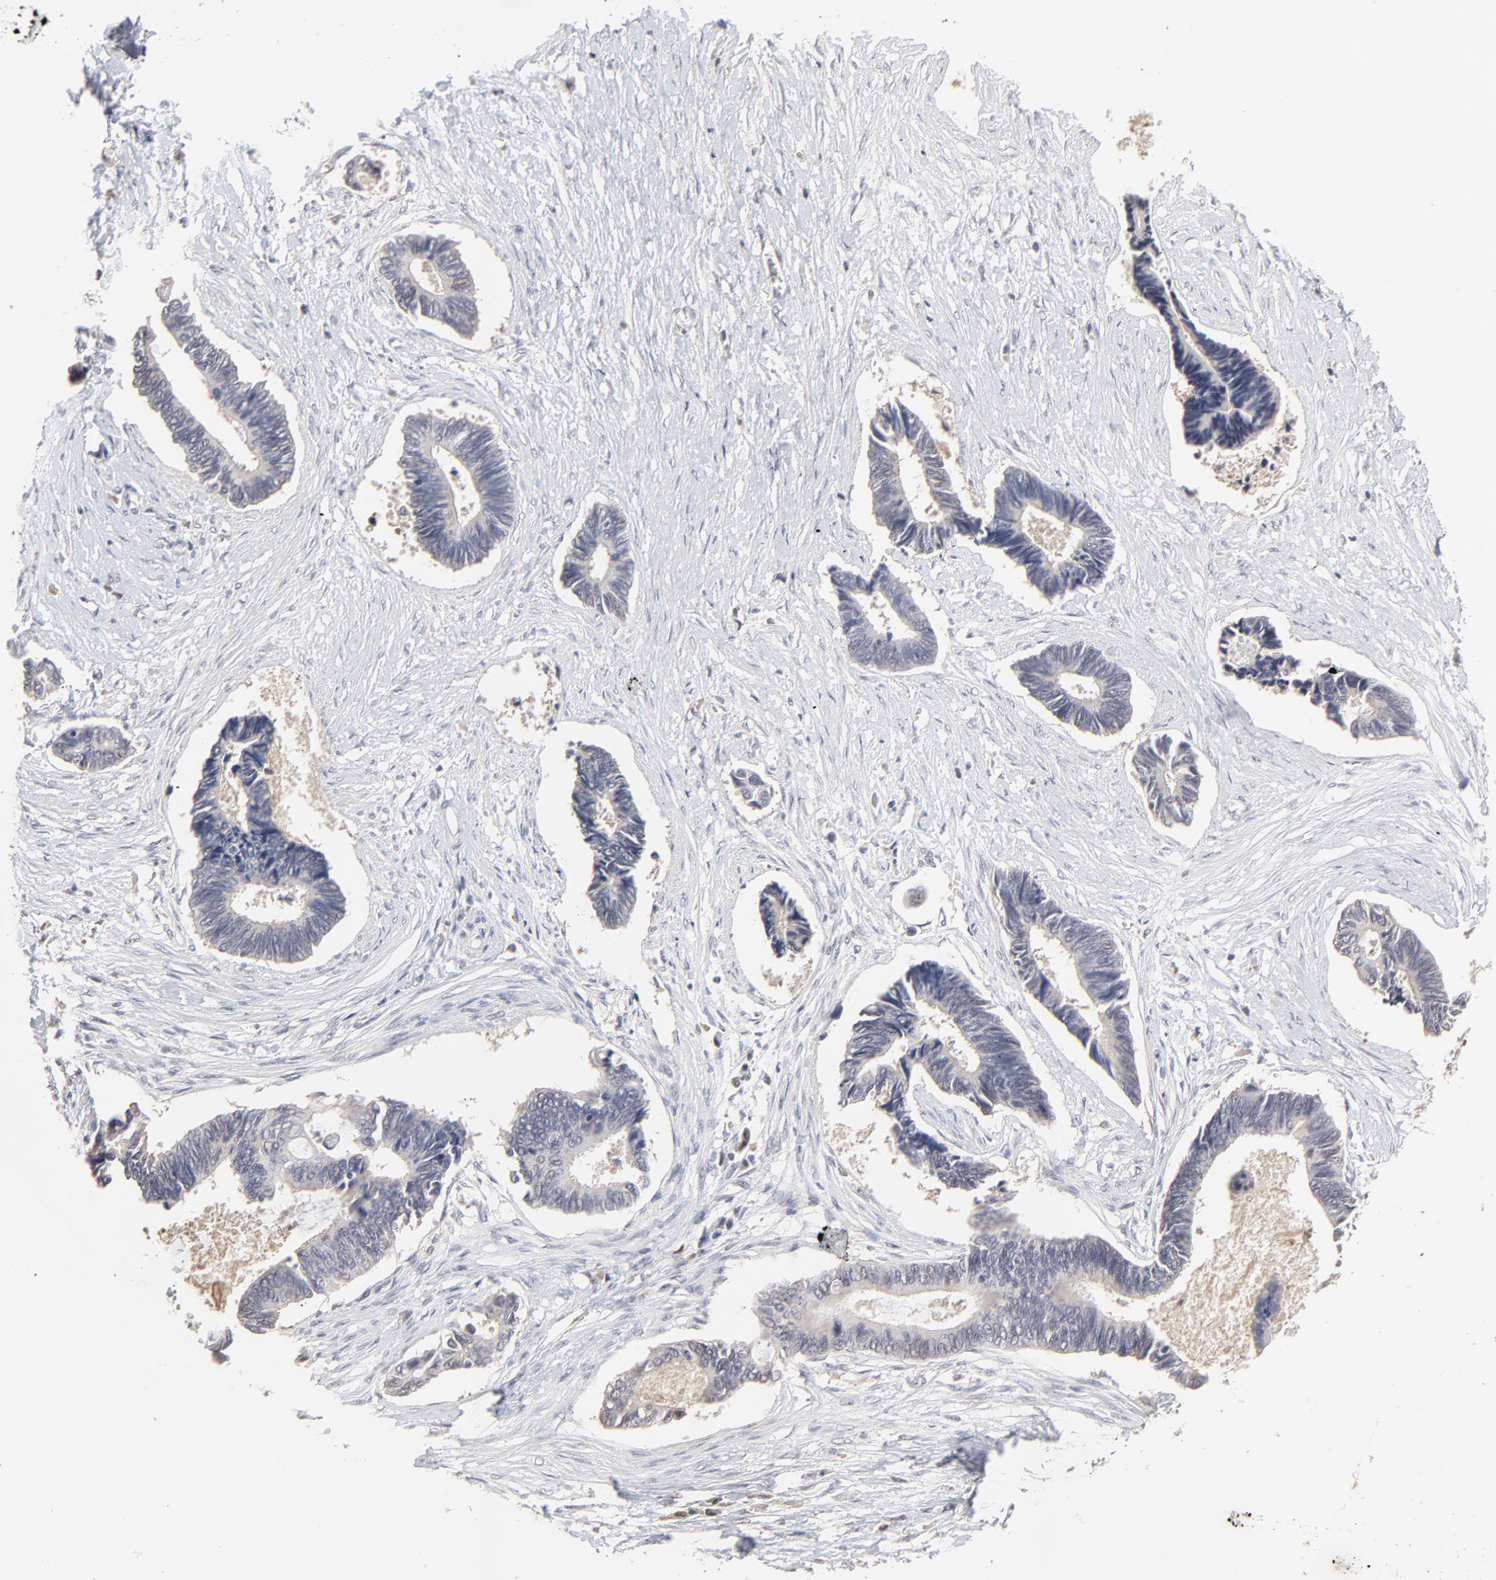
{"staining": {"intensity": "negative", "quantity": "none", "location": "none"}, "tissue": "pancreatic cancer", "cell_type": "Tumor cells", "image_type": "cancer", "snomed": [{"axis": "morphology", "description": "Adenocarcinoma, NOS"}, {"axis": "topography", "description": "Pancreas"}], "caption": "Human pancreatic cancer (adenocarcinoma) stained for a protein using immunohistochemistry shows no staining in tumor cells.", "gene": "VPREB3", "patient": {"sex": "female", "age": 70}}